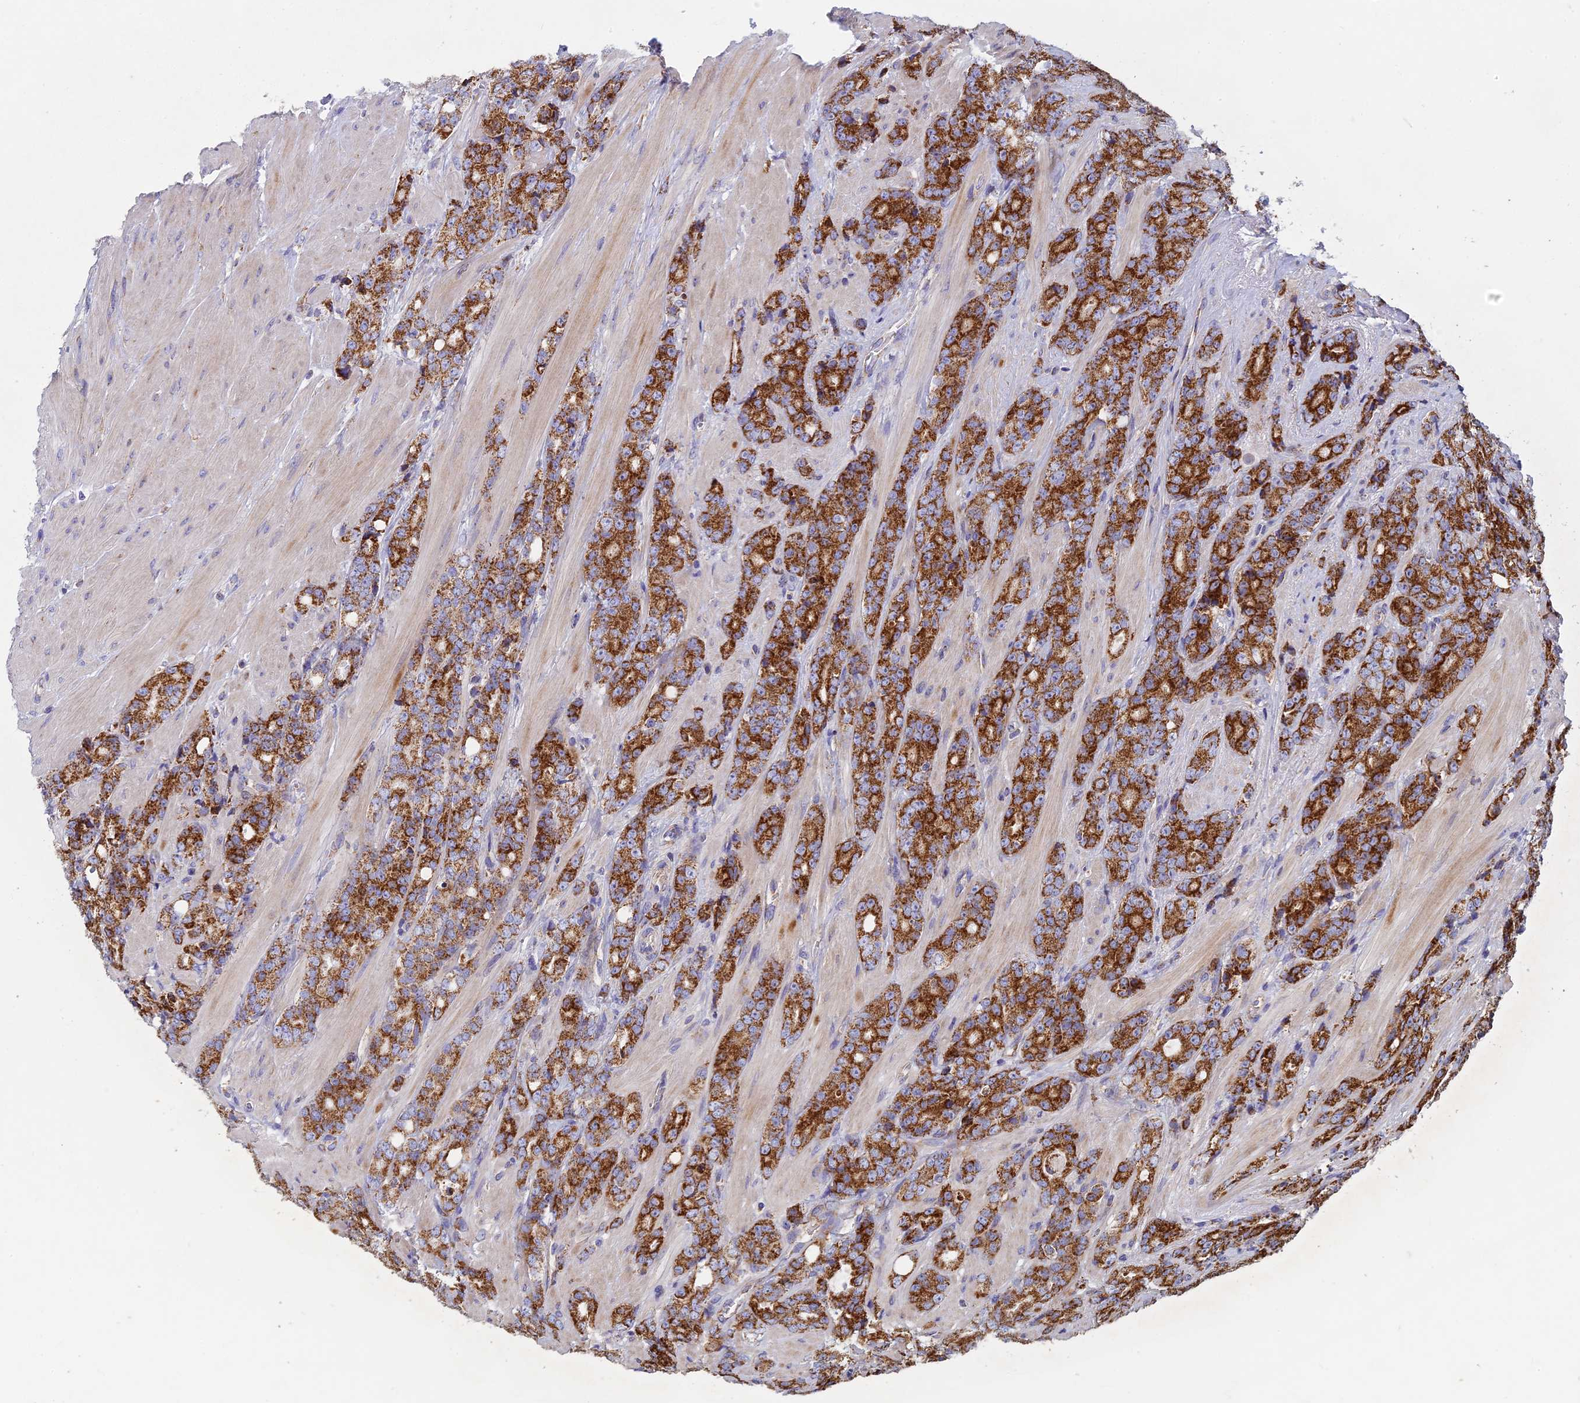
{"staining": {"intensity": "strong", "quantity": ">75%", "location": "cytoplasmic/membranous"}, "tissue": "prostate cancer", "cell_type": "Tumor cells", "image_type": "cancer", "snomed": [{"axis": "morphology", "description": "Adenocarcinoma, High grade"}, {"axis": "topography", "description": "Prostate"}], "caption": "IHC micrograph of prostate cancer stained for a protein (brown), which shows high levels of strong cytoplasmic/membranous expression in about >75% of tumor cells.", "gene": "MRPS9", "patient": {"sex": "male", "age": 62}}